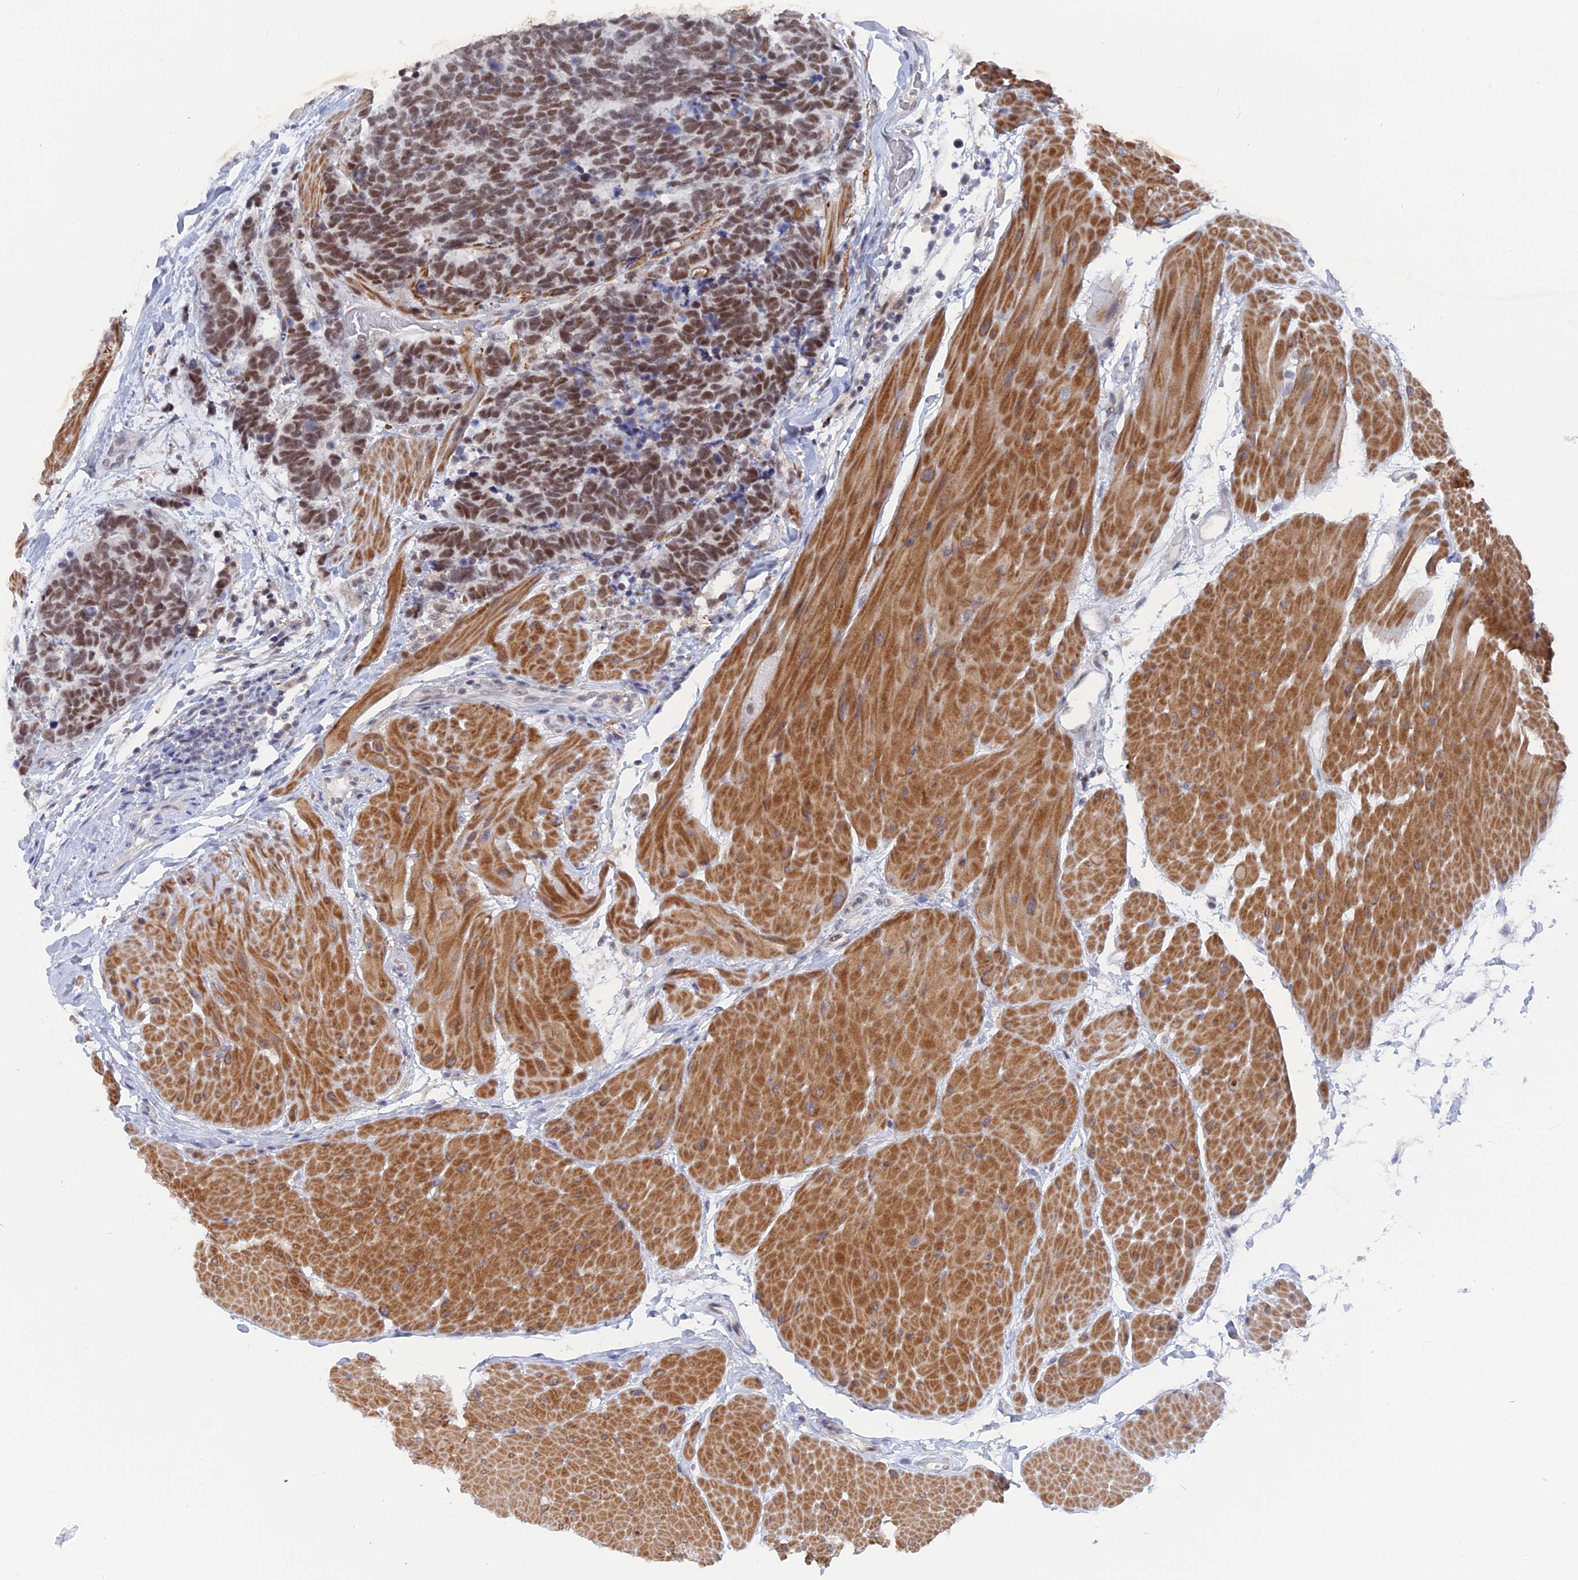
{"staining": {"intensity": "moderate", "quantity": ">75%", "location": "nuclear"}, "tissue": "carcinoid", "cell_type": "Tumor cells", "image_type": "cancer", "snomed": [{"axis": "morphology", "description": "Carcinoma, NOS"}, {"axis": "morphology", "description": "Carcinoid, malignant, NOS"}, {"axis": "topography", "description": "Urinary bladder"}], "caption": "Protein staining demonstrates moderate nuclear staining in approximately >75% of tumor cells in malignant carcinoid.", "gene": "BRD2", "patient": {"sex": "male", "age": 57}}